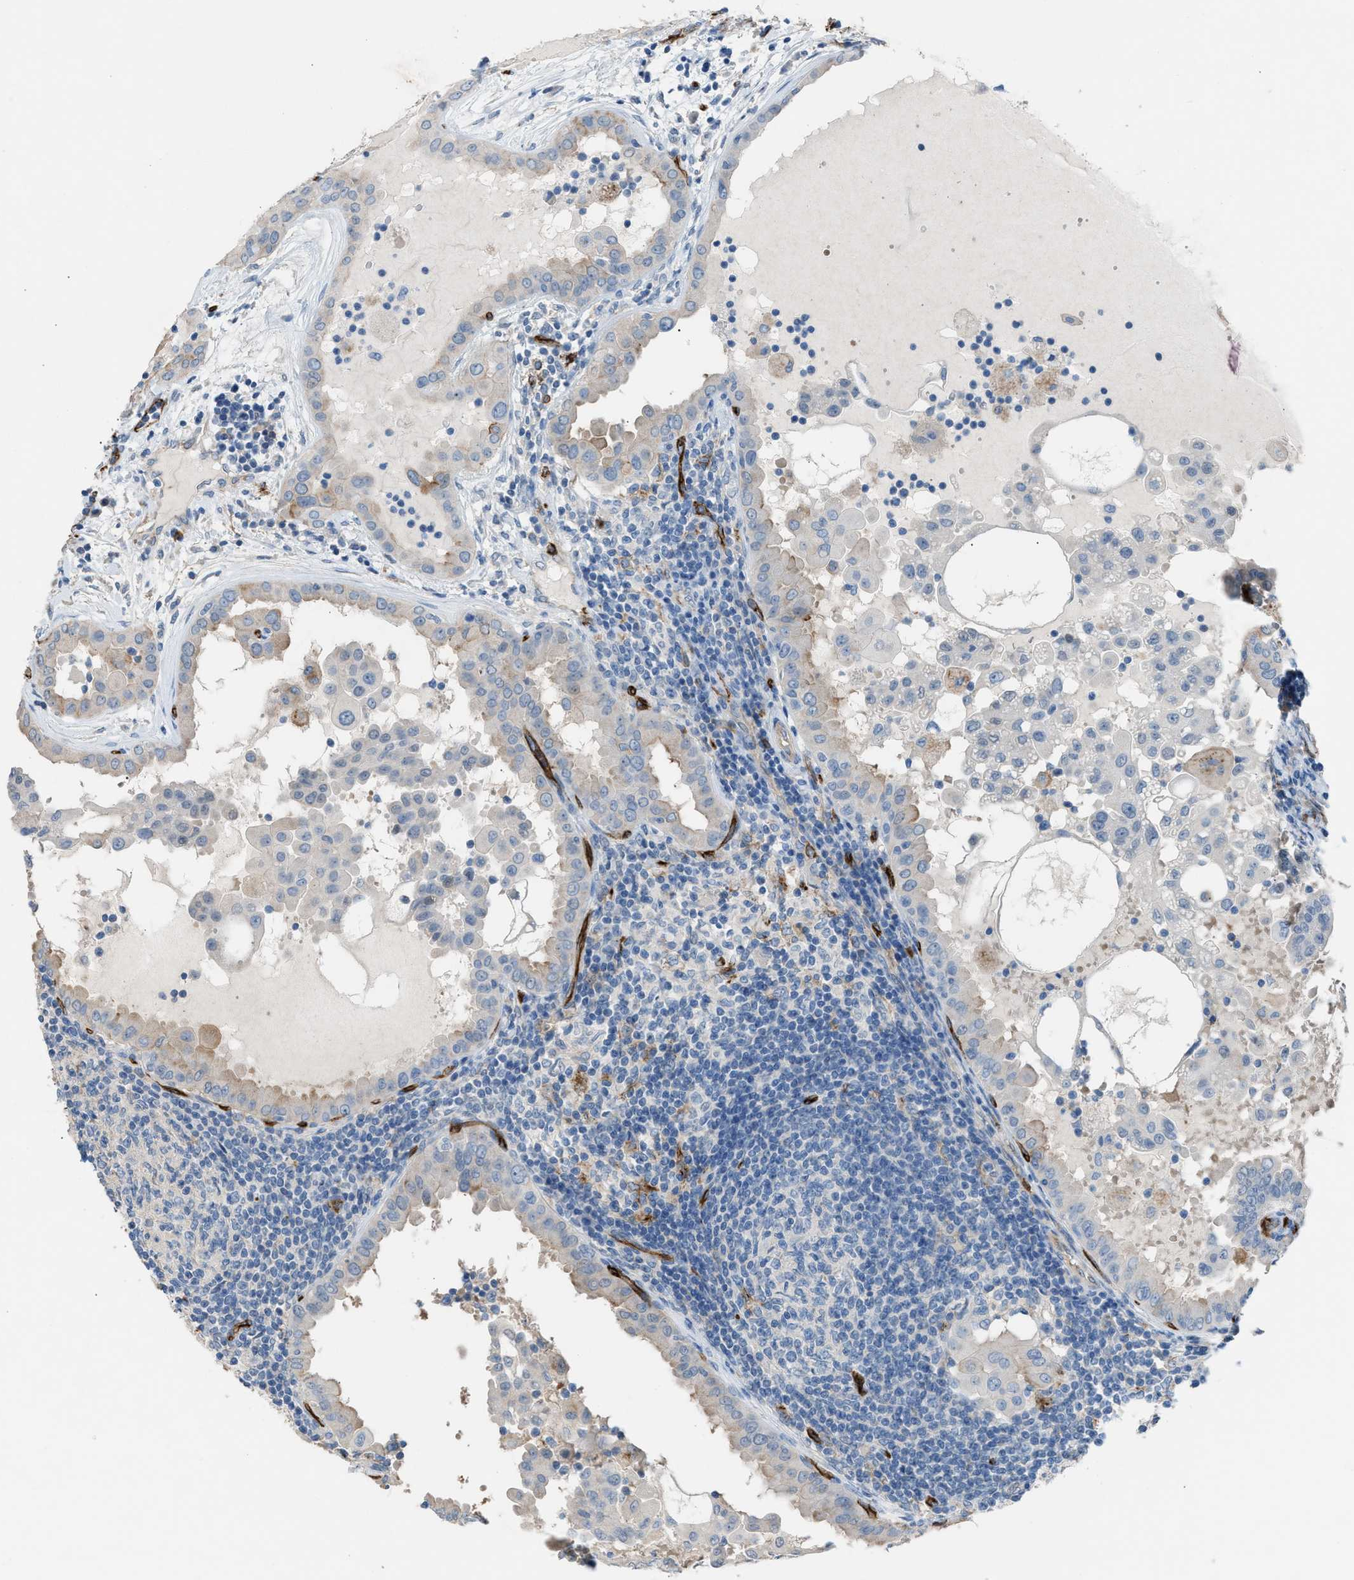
{"staining": {"intensity": "negative", "quantity": "none", "location": "none"}, "tissue": "thyroid cancer", "cell_type": "Tumor cells", "image_type": "cancer", "snomed": [{"axis": "morphology", "description": "Papillary adenocarcinoma, NOS"}, {"axis": "topography", "description": "Thyroid gland"}], "caption": "Histopathology image shows no protein expression in tumor cells of thyroid cancer (papillary adenocarcinoma) tissue. Nuclei are stained in blue.", "gene": "DYSF", "patient": {"sex": "male", "age": 33}}